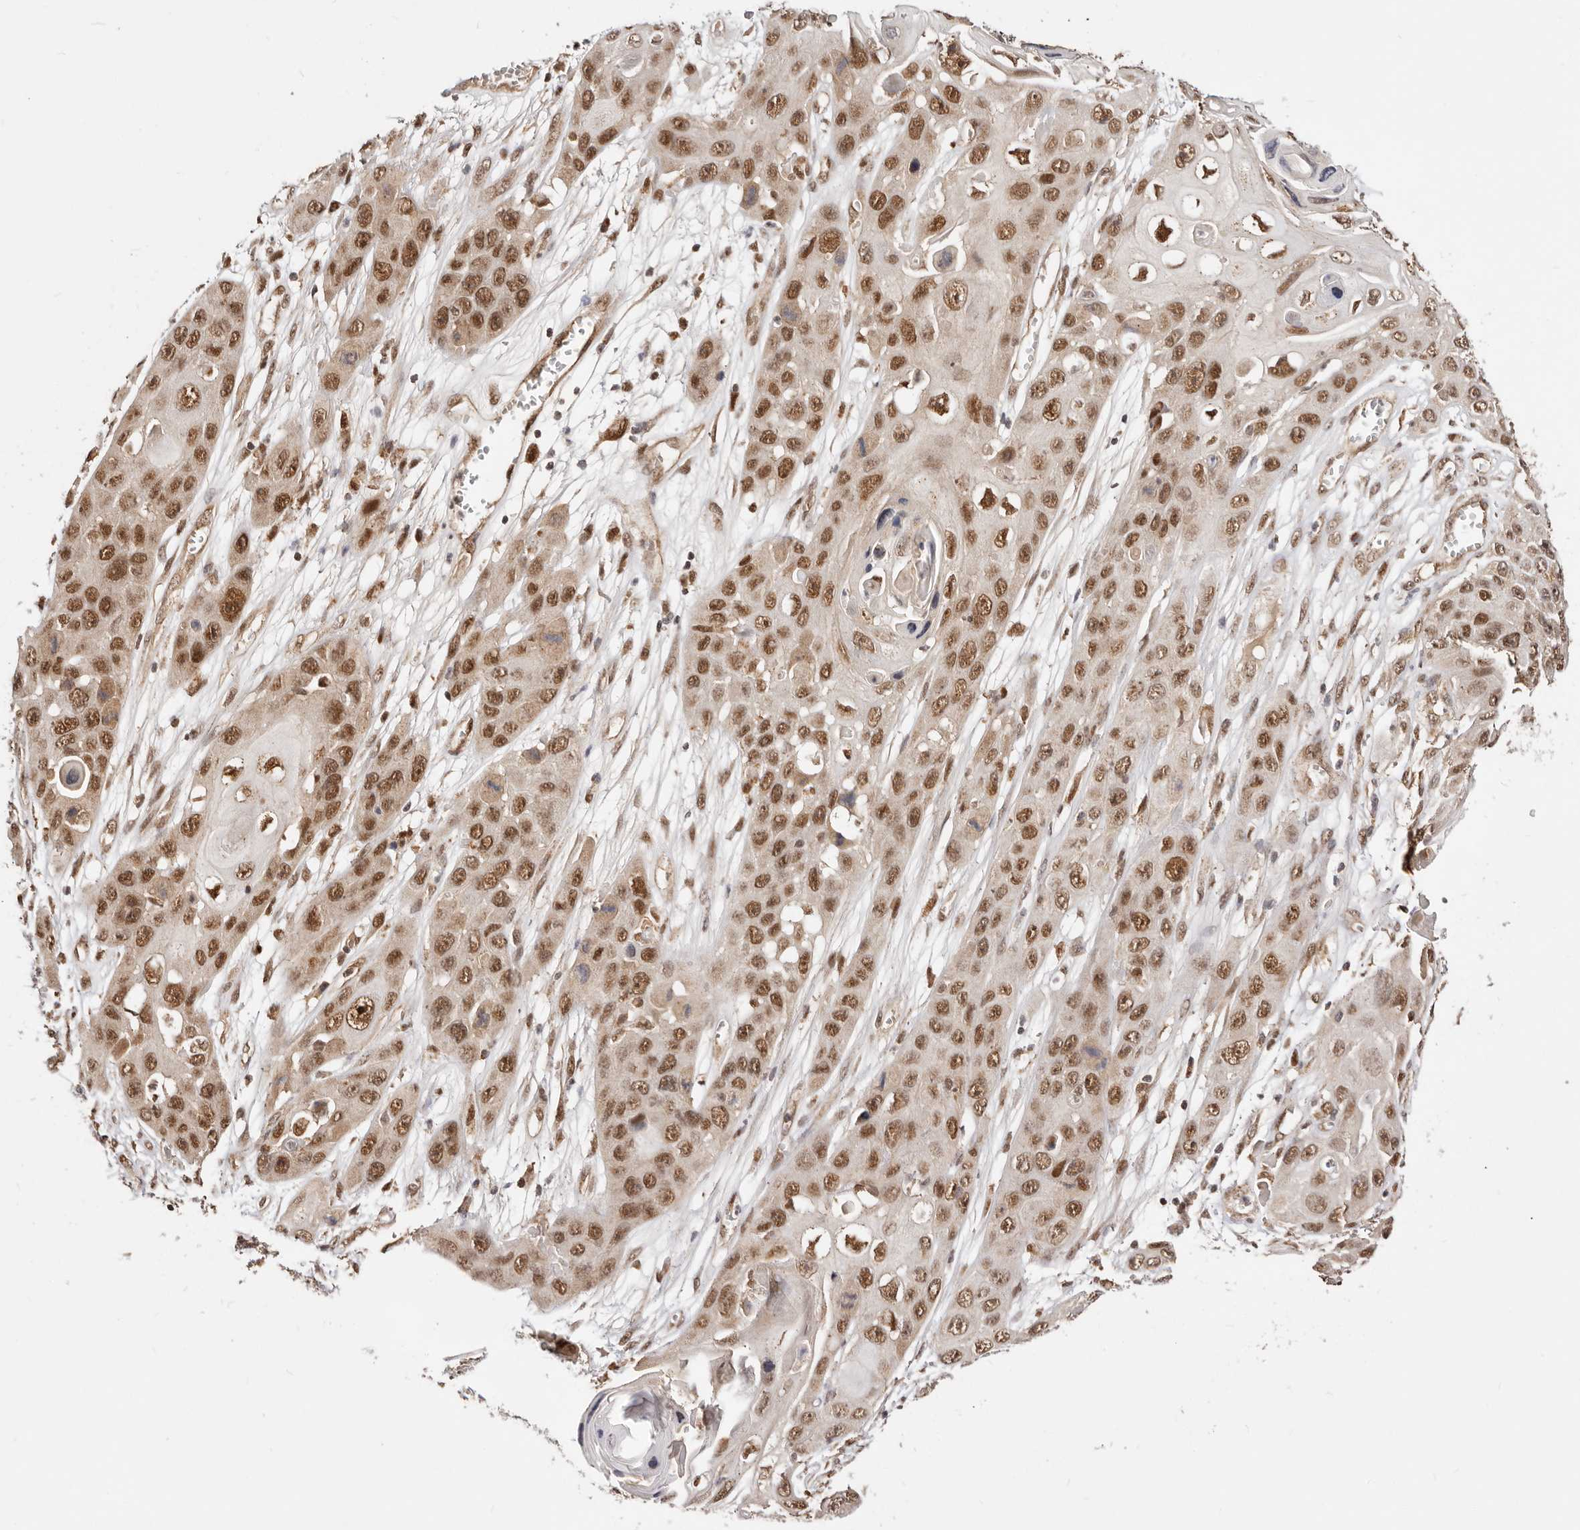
{"staining": {"intensity": "strong", "quantity": ">75%", "location": "nuclear"}, "tissue": "skin cancer", "cell_type": "Tumor cells", "image_type": "cancer", "snomed": [{"axis": "morphology", "description": "Squamous cell carcinoma, NOS"}, {"axis": "topography", "description": "Skin"}], "caption": "Protein expression analysis of skin squamous cell carcinoma demonstrates strong nuclear positivity in about >75% of tumor cells.", "gene": "SEC14L1", "patient": {"sex": "male", "age": 55}}